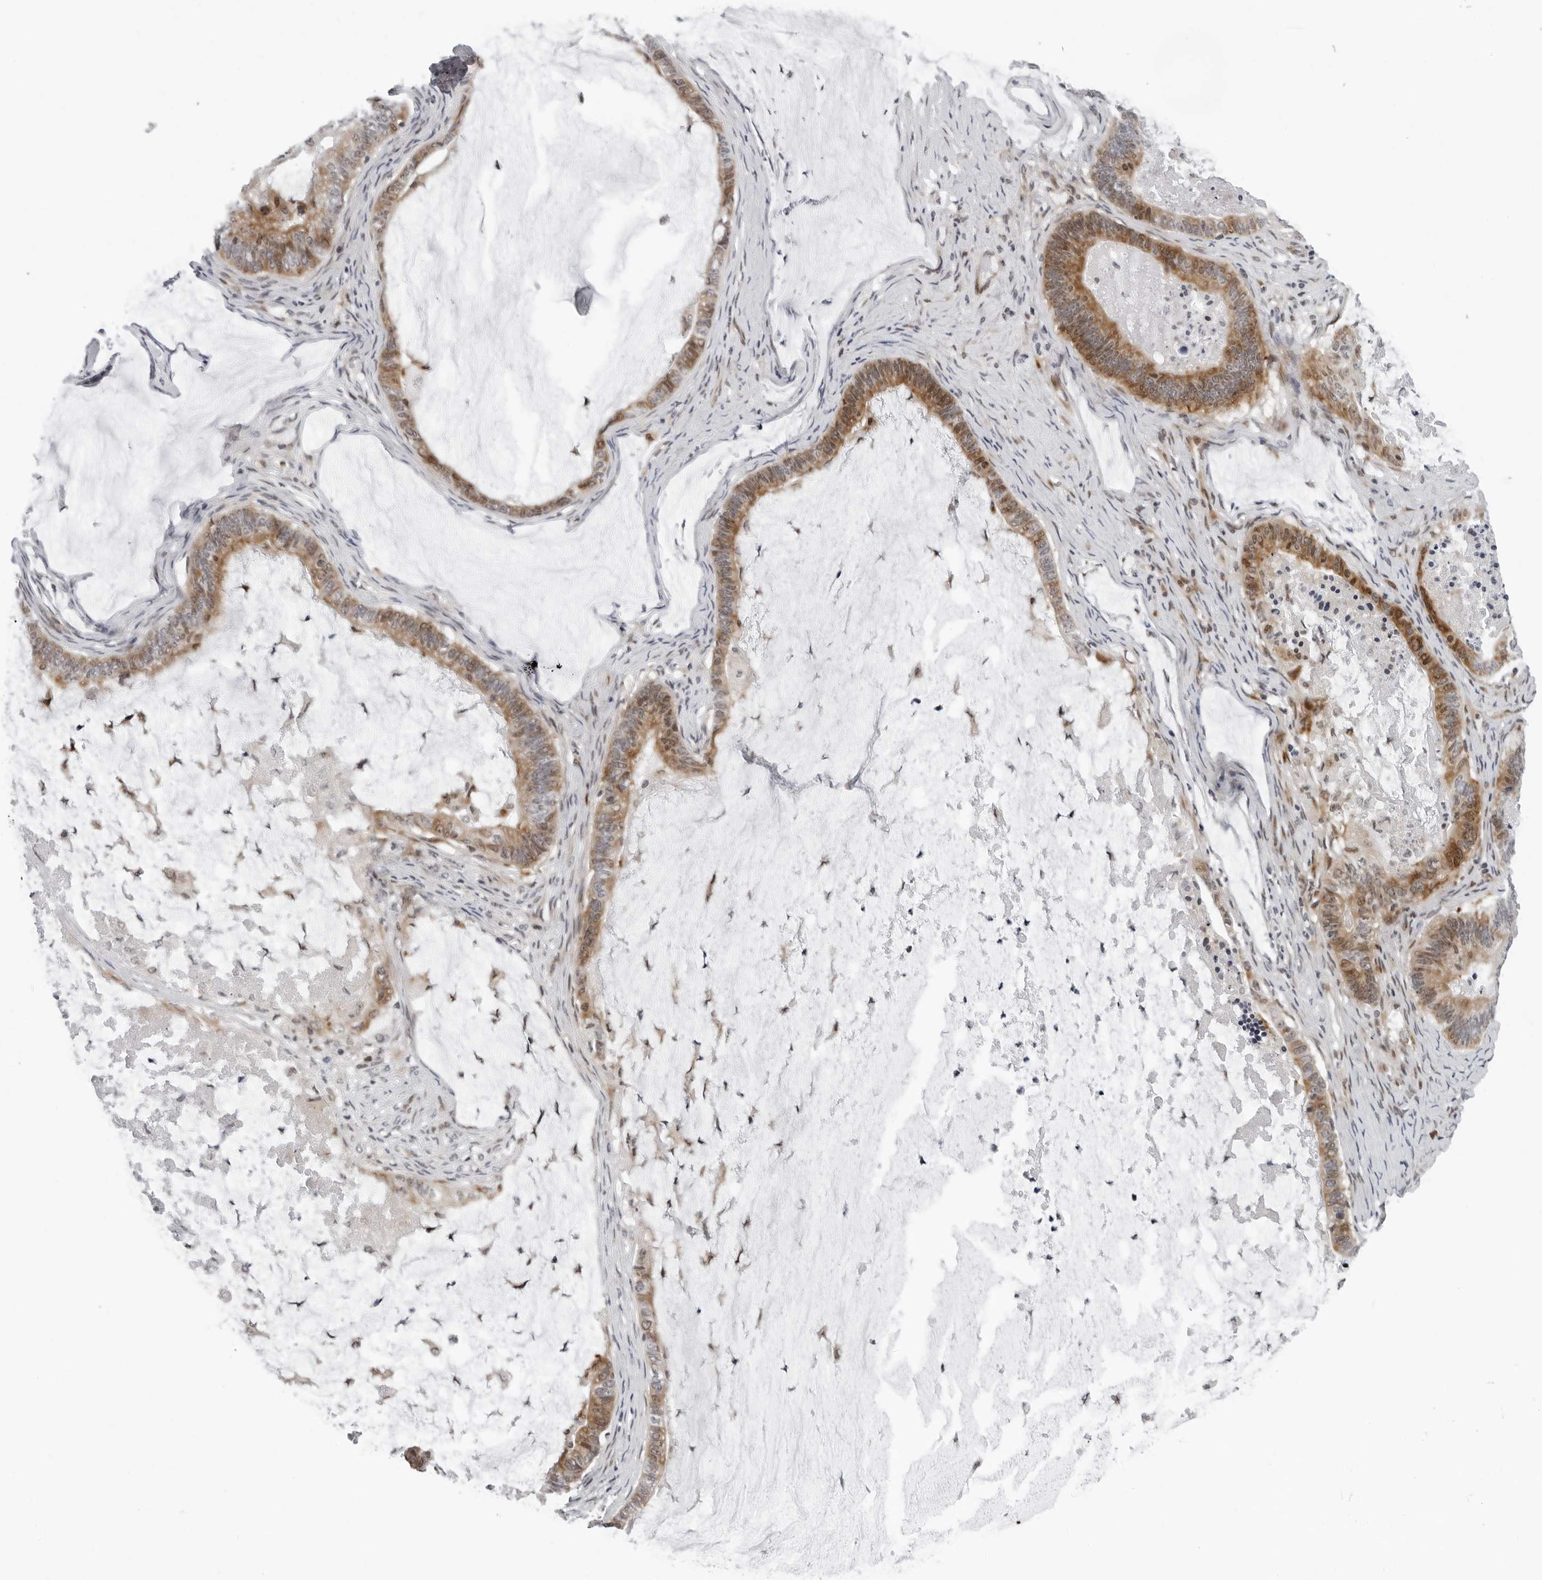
{"staining": {"intensity": "moderate", "quantity": ">75%", "location": "cytoplasmic/membranous,nuclear"}, "tissue": "ovarian cancer", "cell_type": "Tumor cells", "image_type": "cancer", "snomed": [{"axis": "morphology", "description": "Cystadenocarcinoma, mucinous, NOS"}, {"axis": "topography", "description": "Ovary"}], "caption": "Immunohistochemical staining of ovarian mucinous cystadenocarcinoma displays medium levels of moderate cytoplasmic/membranous and nuclear protein expression in approximately >75% of tumor cells.", "gene": "PIP4K2C", "patient": {"sex": "female", "age": 61}}